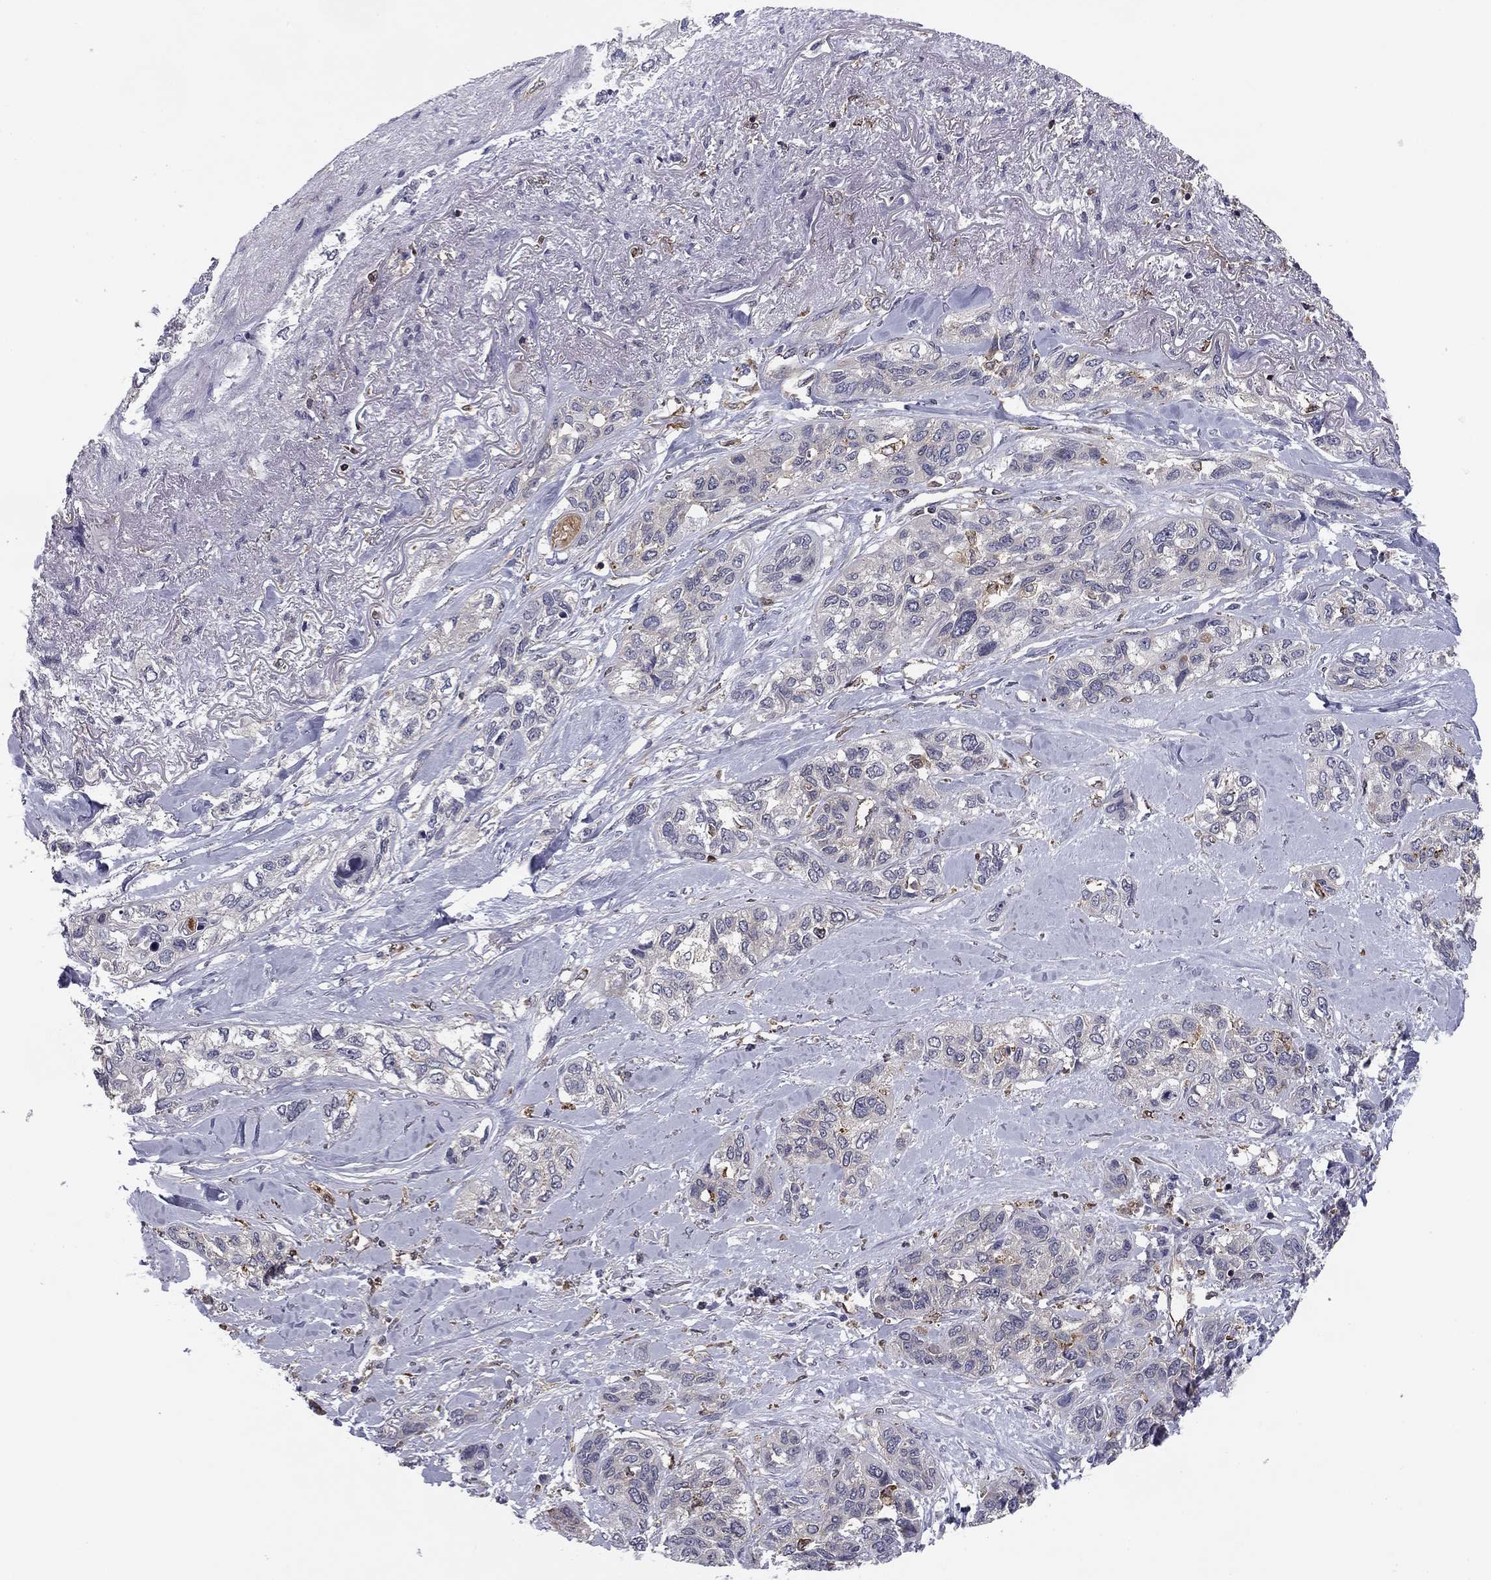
{"staining": {"intensity": "negative", "quantity": "none", "location": "none"}, "tissue": "lung cancer", "cell_type": "Tumor cells", "image_type": "cancer", "snomed": [{"axis": "morphology", "description": "Squamous cell carcinoma, NOS"}, {"axis": "topography", "description": "Lung"}], "caption": "IHC of squamous cell carcinoma (lung) displays no staining in tumor cells.", "gene": "PLCB2", "patient": {"sex": "female", "age": 70}}